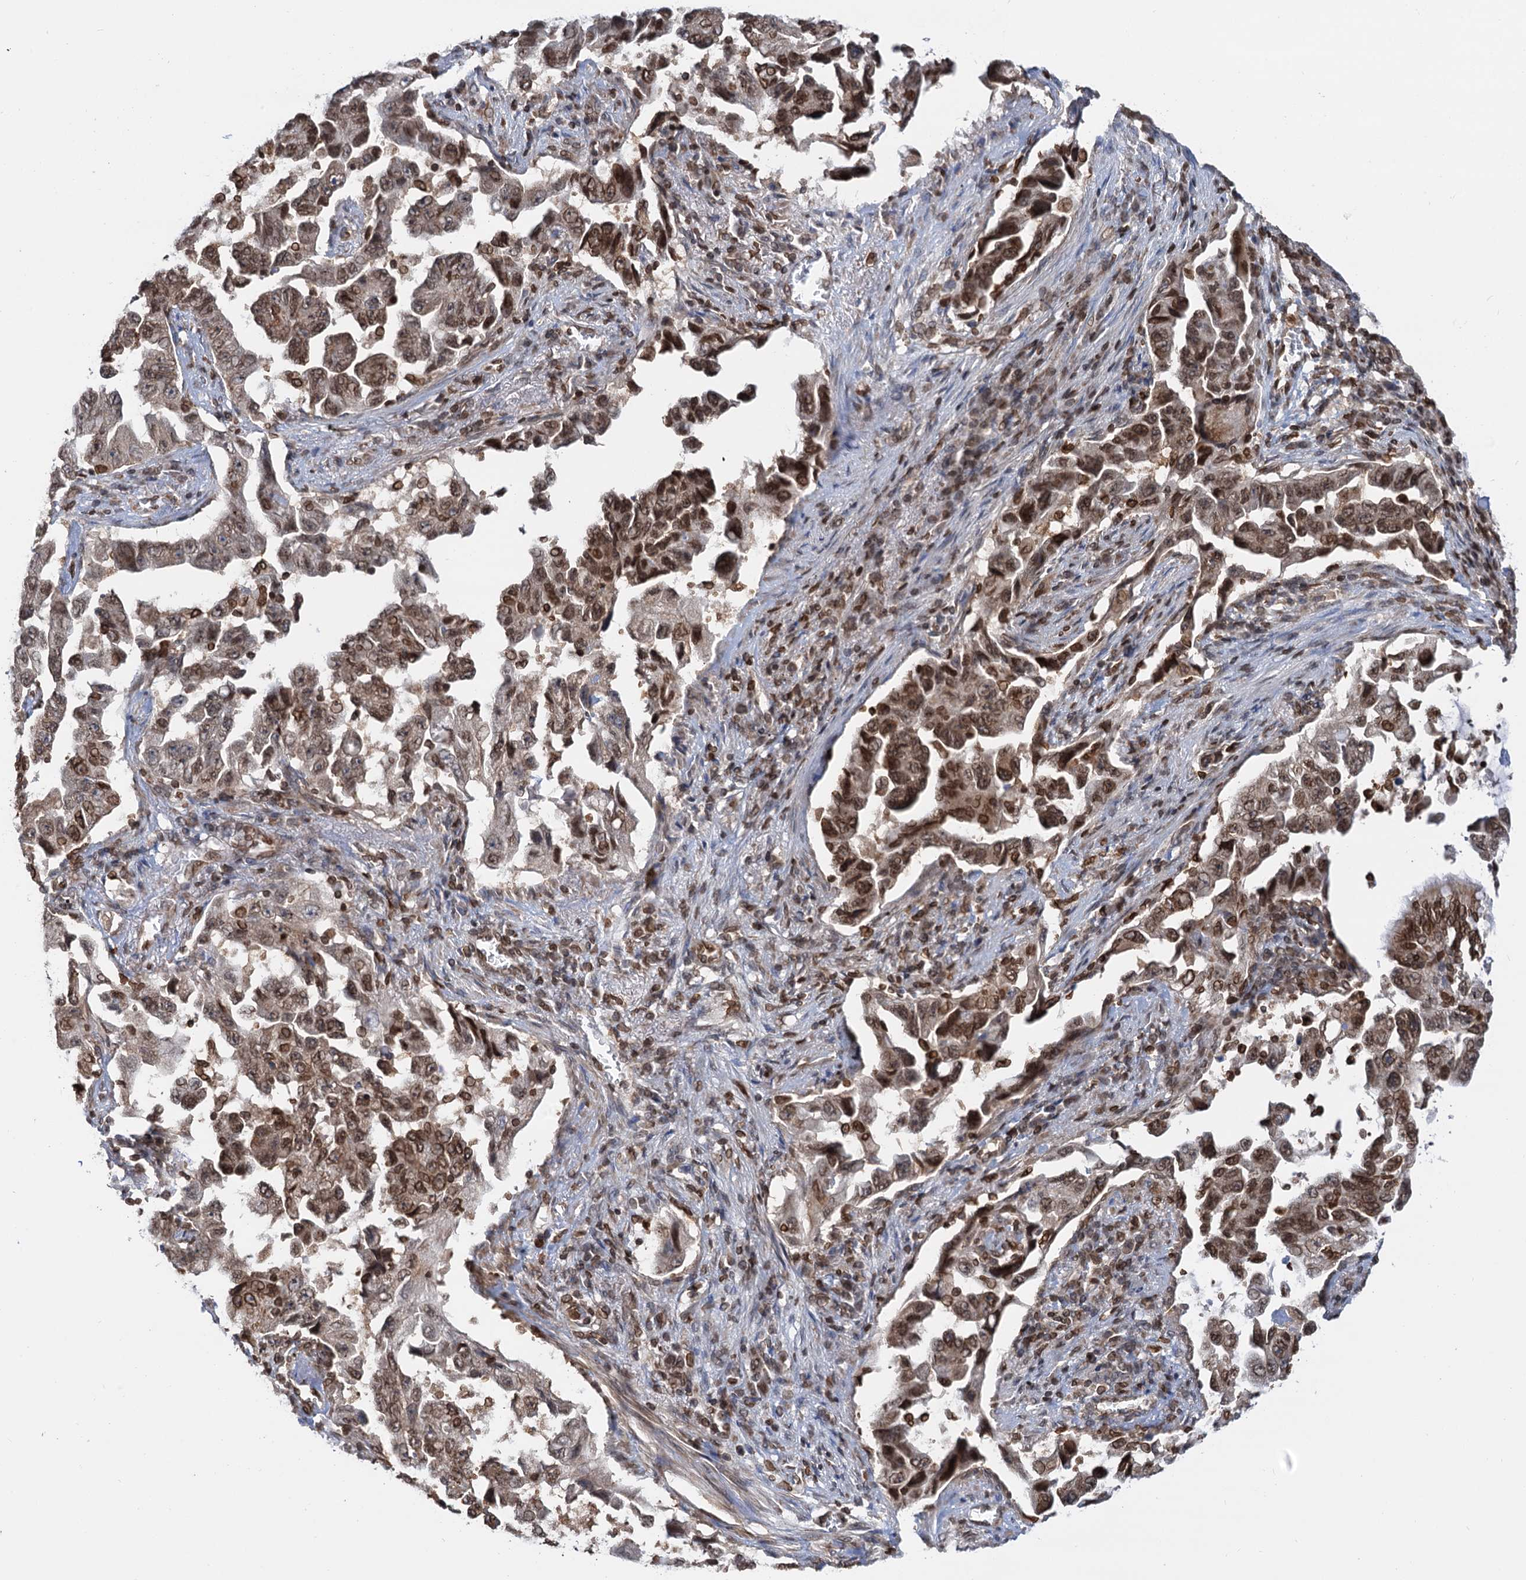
{"staining": {"intensity": "strong", "quantity": ">75%", "location": "nuclear"}, "tissue": "lung cancer", "cell_type": "Tumor cells", "image_type": "cancer", "snomed": [{"axis": "morphology", "description": "Adenocarcinoma, NOS"}, {"axis": "topography", "description": "Lung"}], "caption": "A histopathology image of human lung cancer (adenocarcinoma) stained for a protein reveals strong nuclear brown staining in tumor cells. The staining was performed using DAB to visualize the protein expression in brown, while the nuclei were stained in blue with hematoxylin (Magnification: 20x).", "gene": "ZC3H13", "patient": {"sex": "female", "age": 51}}